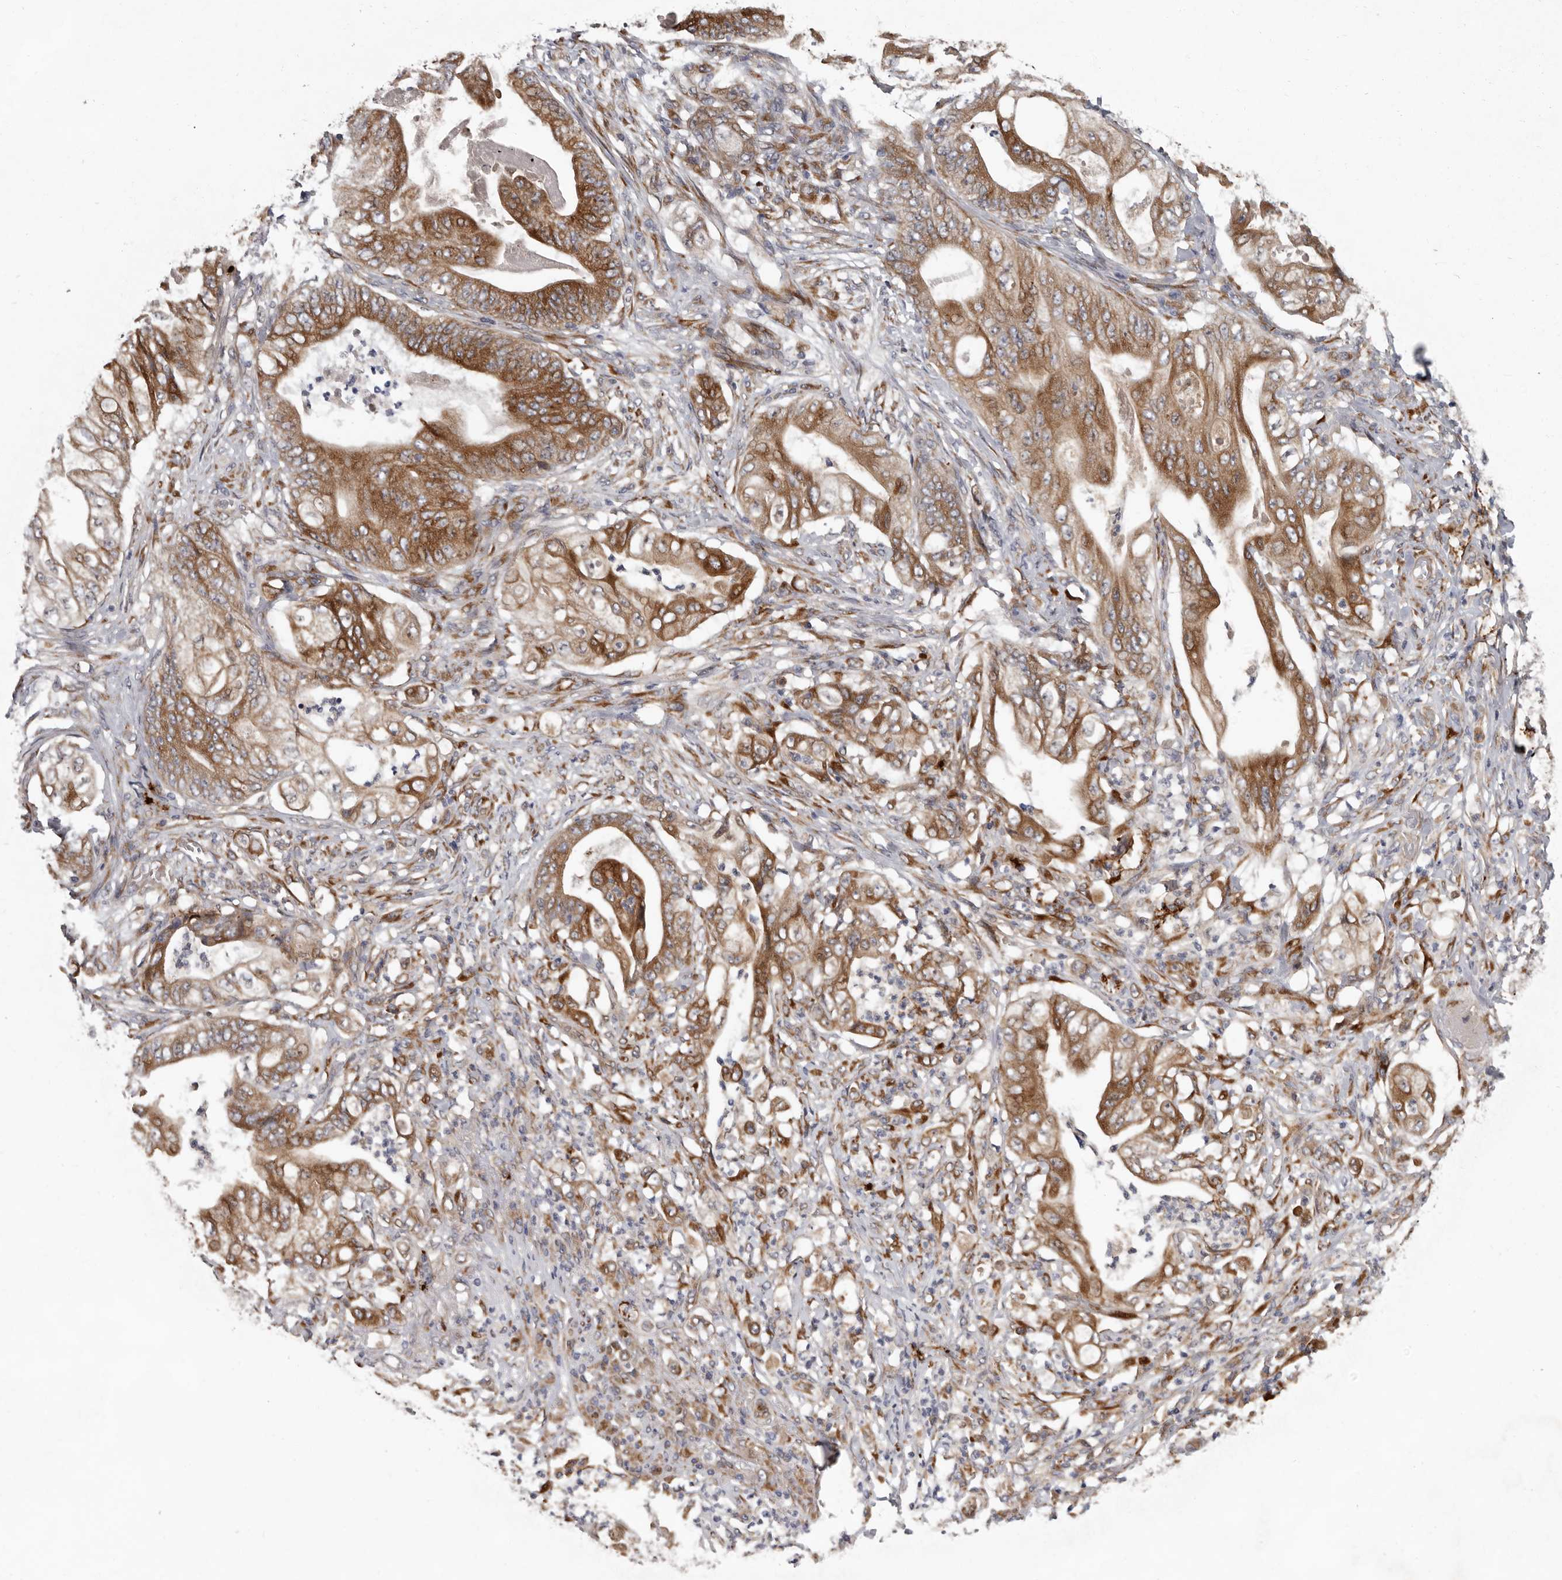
{"staining": {"intensity": "moderate", "quantity": ">75%", "location": "cytoplasmic/membranous"}, "tissue": "stomach cancer", "cell_type": "Tumor cells", "image_type": "cancer", "snomed": [{"axis": "morphology", "description": "Adenocarcinoma, NOS"}, {"axis": "topography", "description": "Stomach"}], "caption": "Protein positivity by immunohistochemistry (IHC) displays moderate cytoplasmic/membranous staining in approximately >75% of tumor cells in adenocarcinoma (stomach).", "gene": "MTF1", "patient": {"sex": "female", "age": 73}}